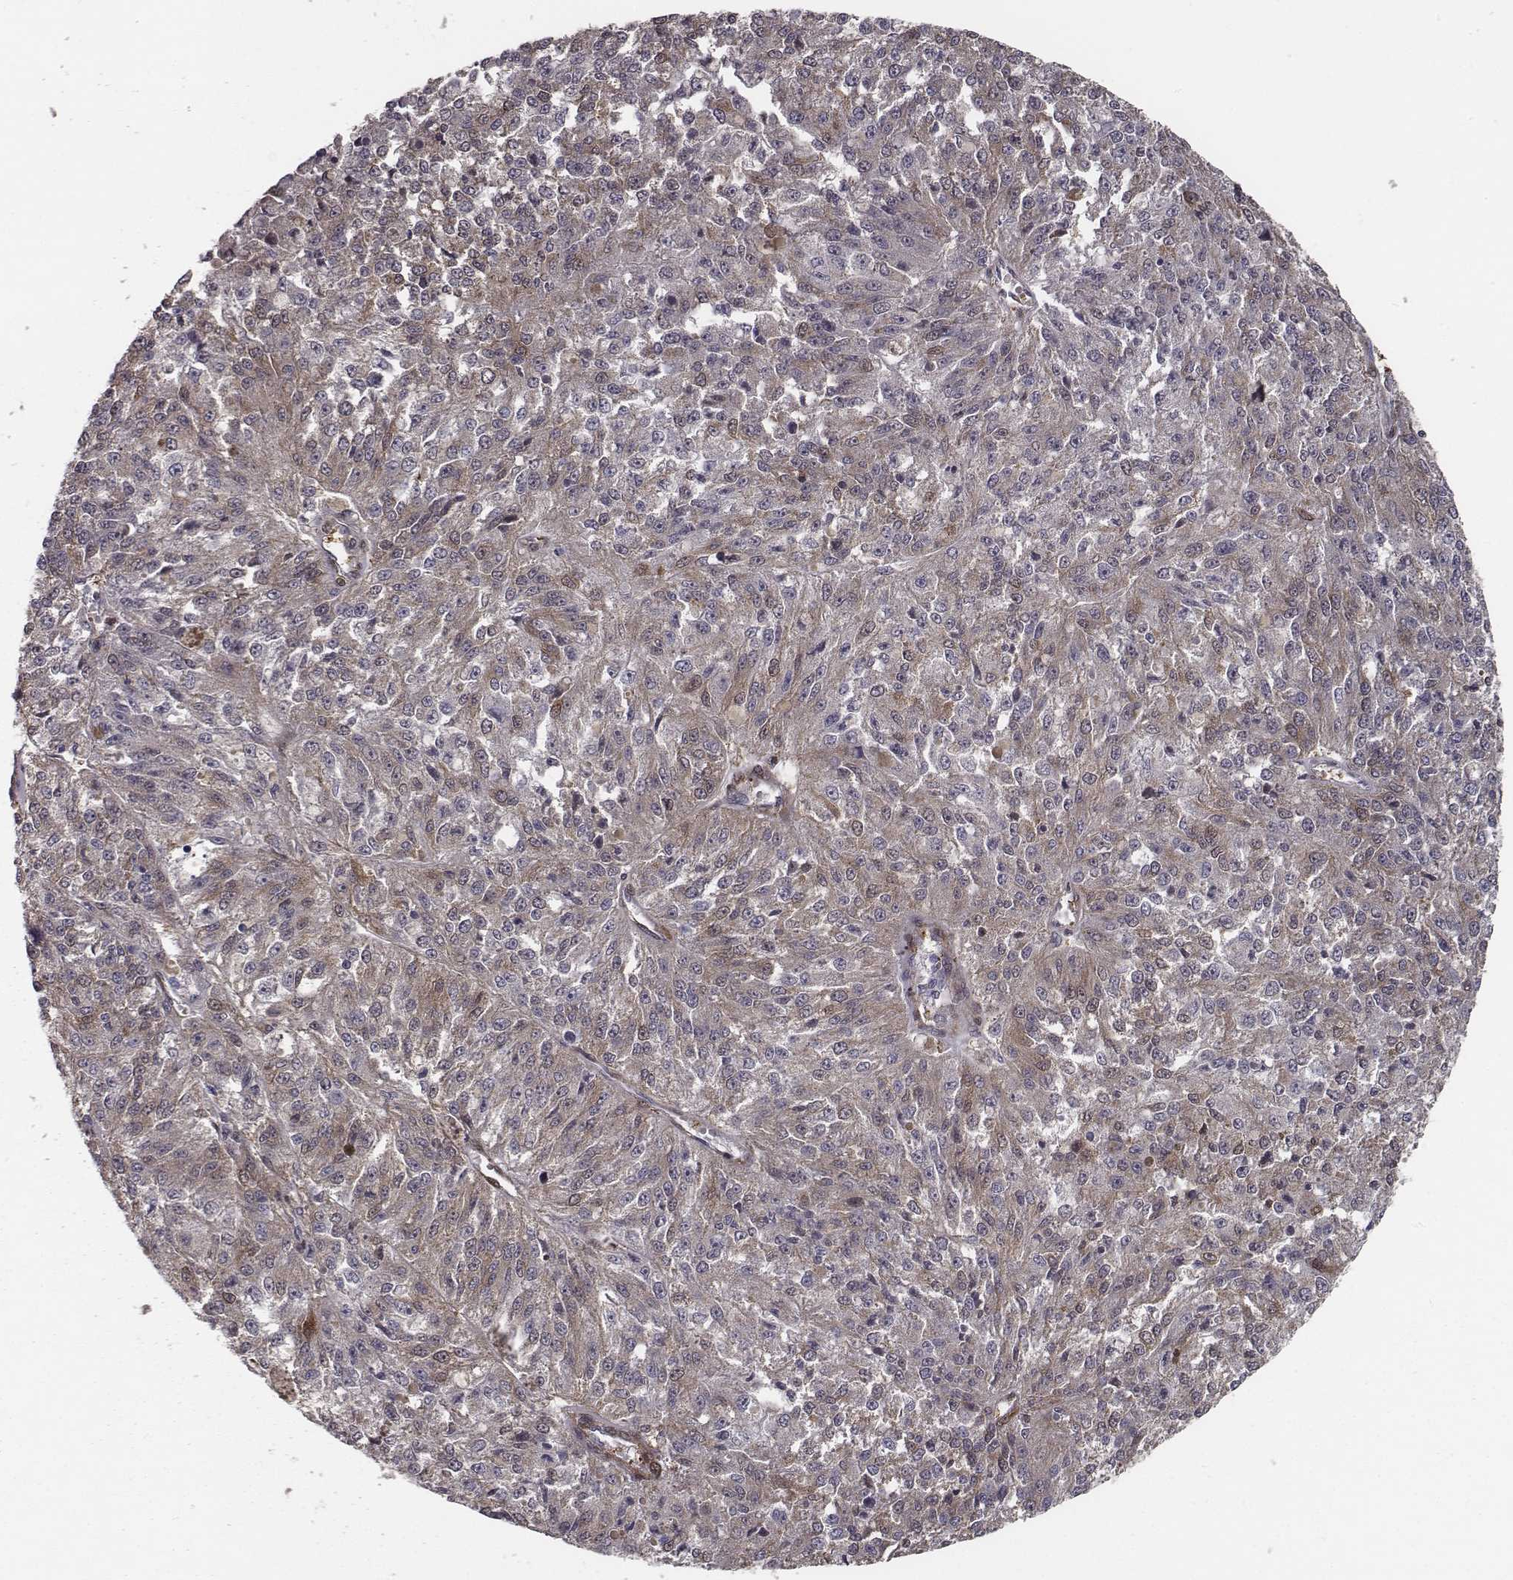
{"staining": {"intensity": "weak", "quantity": ">75%", "location": "cytoplasmic/membranous"}, "tissue": "melanoma", "cell_type": "Tumor cells", "image_type": "cancer", "snomed": [{"axis": "morphology", "description": "Malignant melanoma, Metastatic site"}, {"axis": "topography", "description": "Lymph node"}], "caption": "Melanoma was stained to show a protein in brown. There is low levels of weak cytoplasmic/membranous expression in about >75% of tumor cells.", "gene": "ISYNA1", "patient": {"sex": "female", "age": 64}}